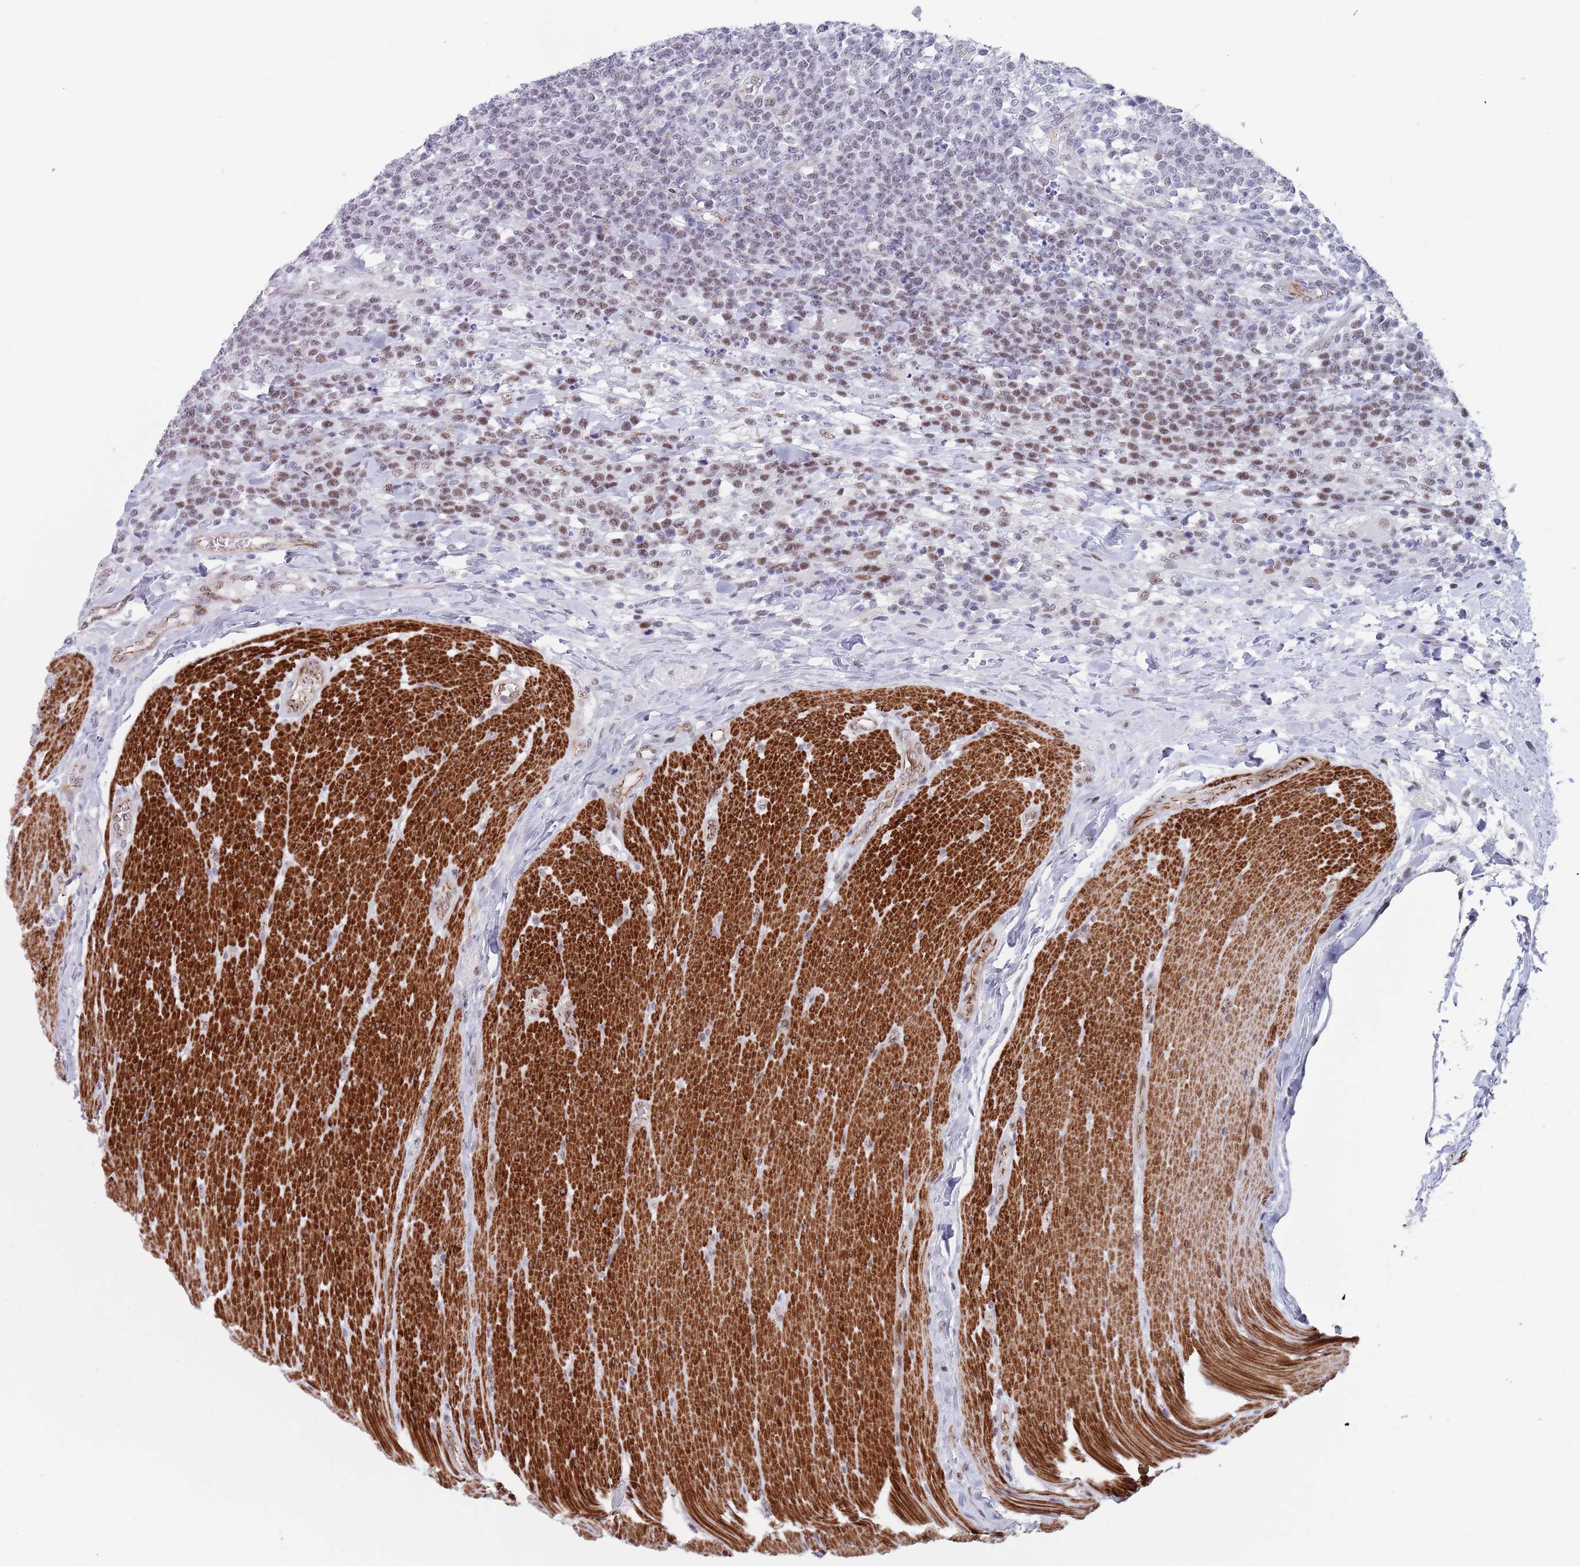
{"staining": {"intensity": "weak", "quantity": "<25%", "location": "nuclear"}, "tissue": "lymphoma", "cell_type": "Tumor cells", "image_type": "cancer", "snomed": [{"axis": "morphology", "description": "Malignant lymphoma, non-Hodgkin's type, High grade"}, {"axis": "topography", "description": "Small intestine"}], "caption": "Tumor cells are negative for protein expression in human lymphoma.", "gene": "OR5A2", "patient": {"sex": "male", "age": 8}}